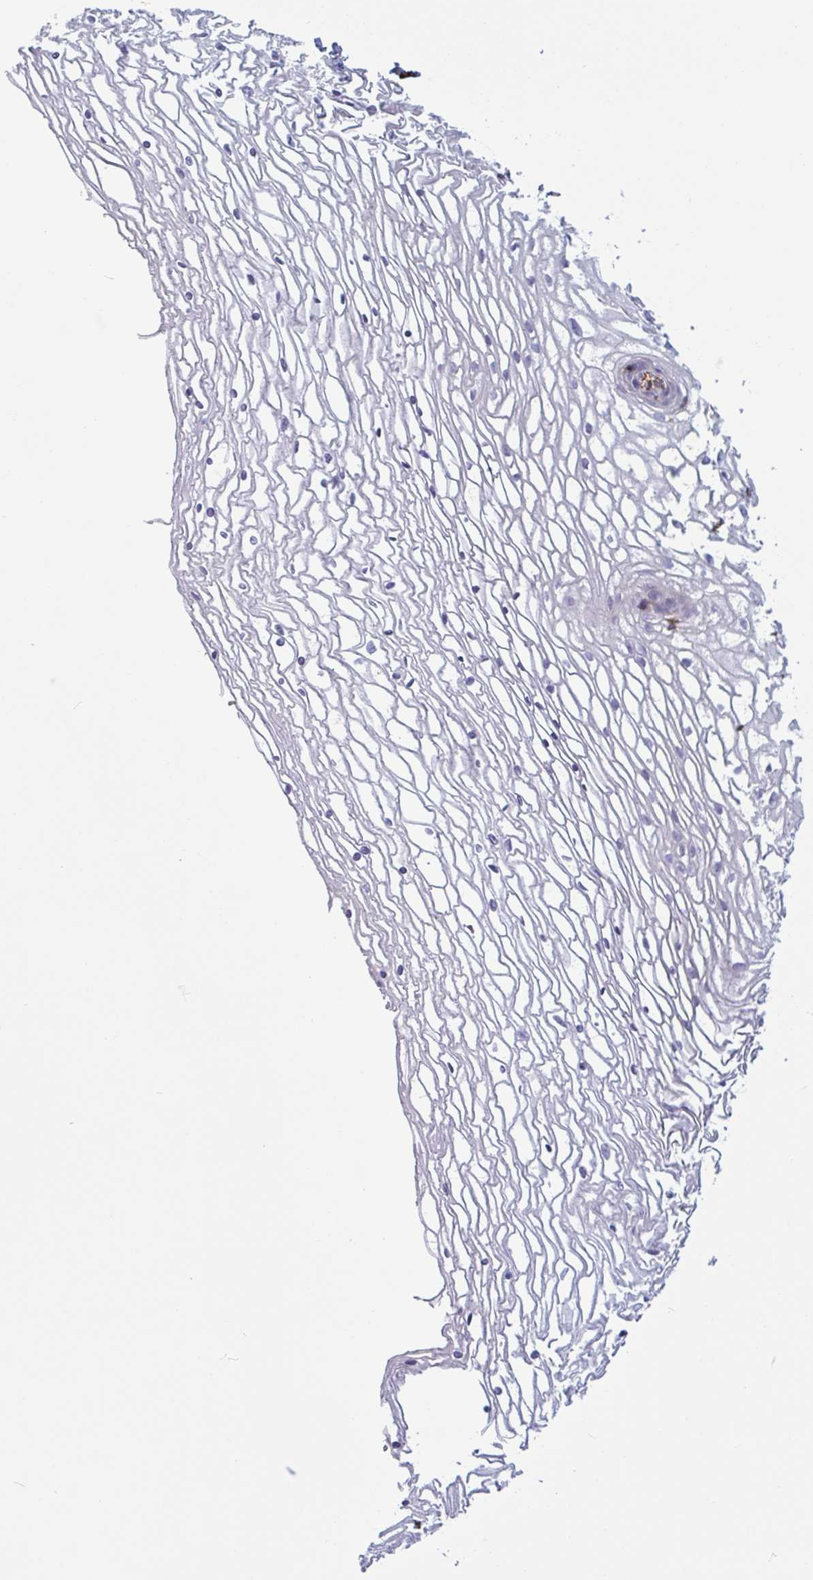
{"staining": {"intensity": "negative", "quantity": "none", "location": "none"}, "tissue": "cervix", "cell_type": "Glandular cells", "image_type": "normal", "snomed": [{"axis": "morphology", "description": "Normal tissue, NOS"}, {"axis": "topography", "description": "Cervix"}], "caption": "This is an IHC image of normal cervix. There is no expression in glandular cells.", "gene": "PPFIA1", "patient": {"sex": "female", "age": 36}}